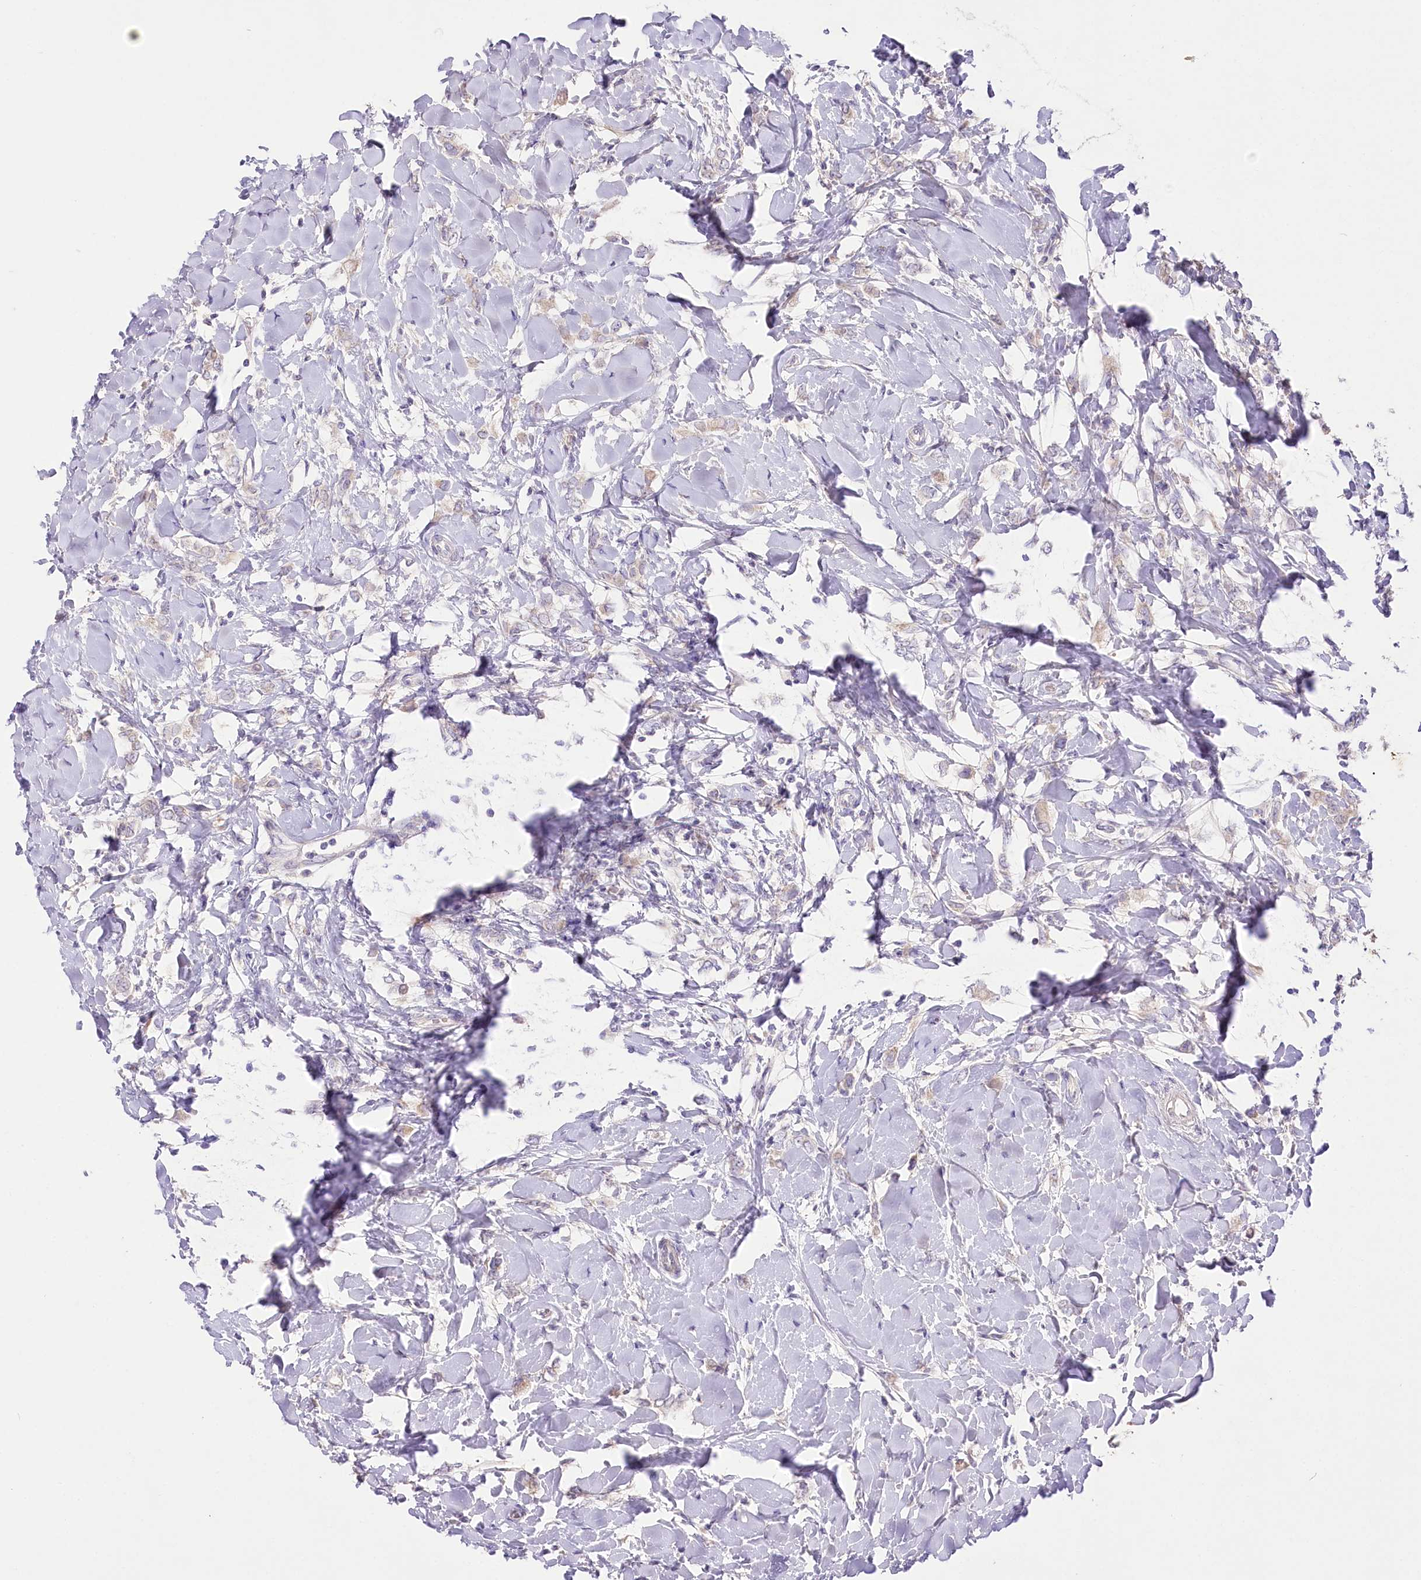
{"staining": {"intensity": "negative", "quantity": "none", "location": "none"}, "tissue": "breast cancer", "cell_type": "Tumor cells", "image_type": "cancer", "snomed": [{"axis": "morphology", "description": "Normal tissue, NOS"}, {"axis": "morphology", "description": "Lobular carcinoma"}, {"axis": "topography", "description": "Breast"}], "caption": "Tumor cells are negative for protein expression in human breast lobular carcinoma.", "gene": "LRRC14B", "patient": {"sex": "female", "age": 47}}